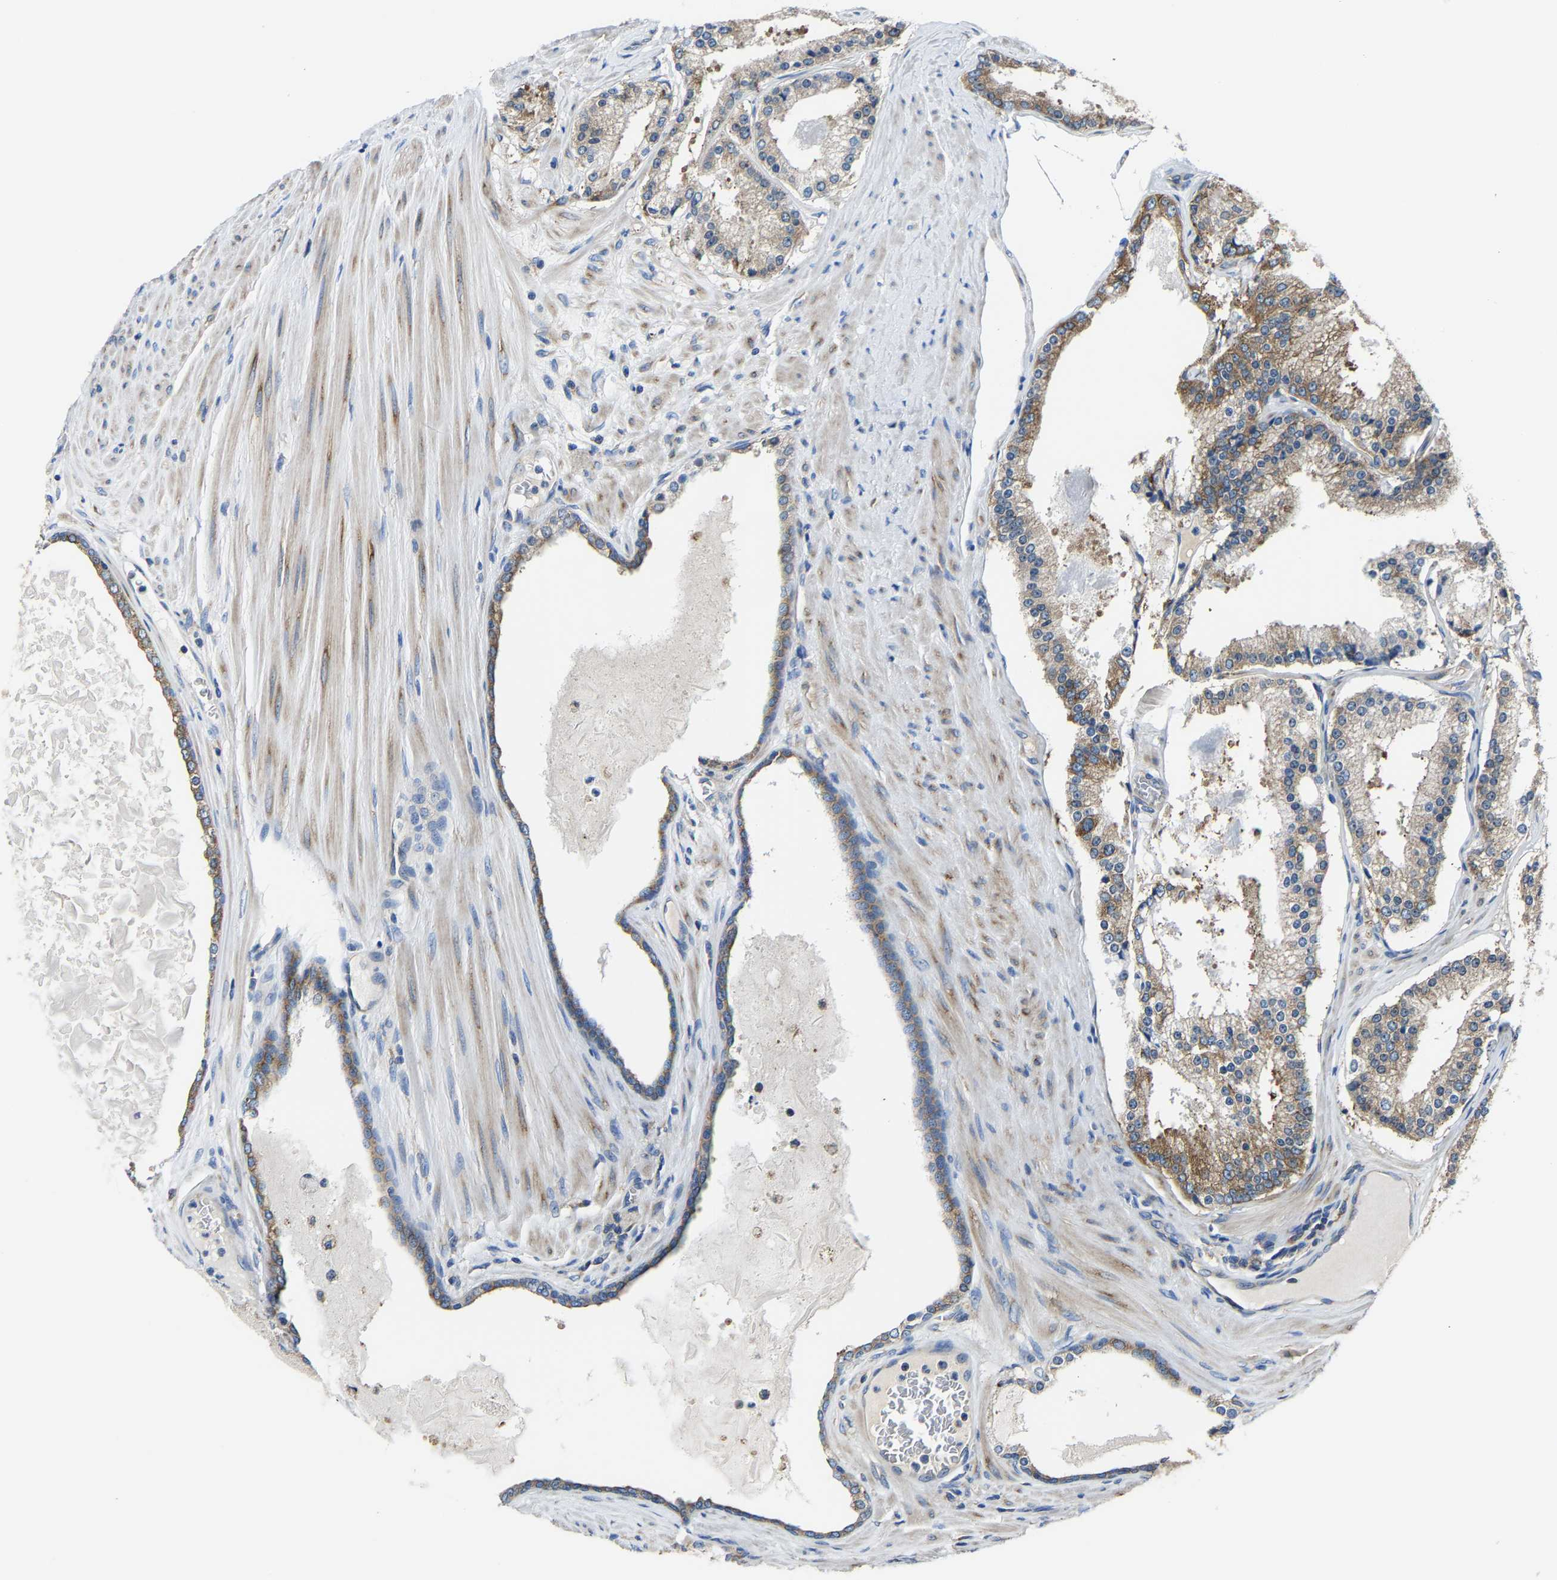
{"staining": {"intensity": "moderate", "quantity": ">75%", "location": "cytoplasmic/membranous"}, "tissue": "prostate cancer", "cell_type": "Tumor cells", "image_type": "cancer", "snomed": [{"axis": "morphology", "description": "Adenocarcinoma, Low grade"}, {"axis": "topography", "description": "Prostate"}], "caption": "Immunohistochemical staining of human prostate cancer displays moderate cytoplasmic/membranous protein positivity in approximately >75% of tumor cells.", "gene": "G3BP2", "patient": {"sex": "male", "age": 70}}